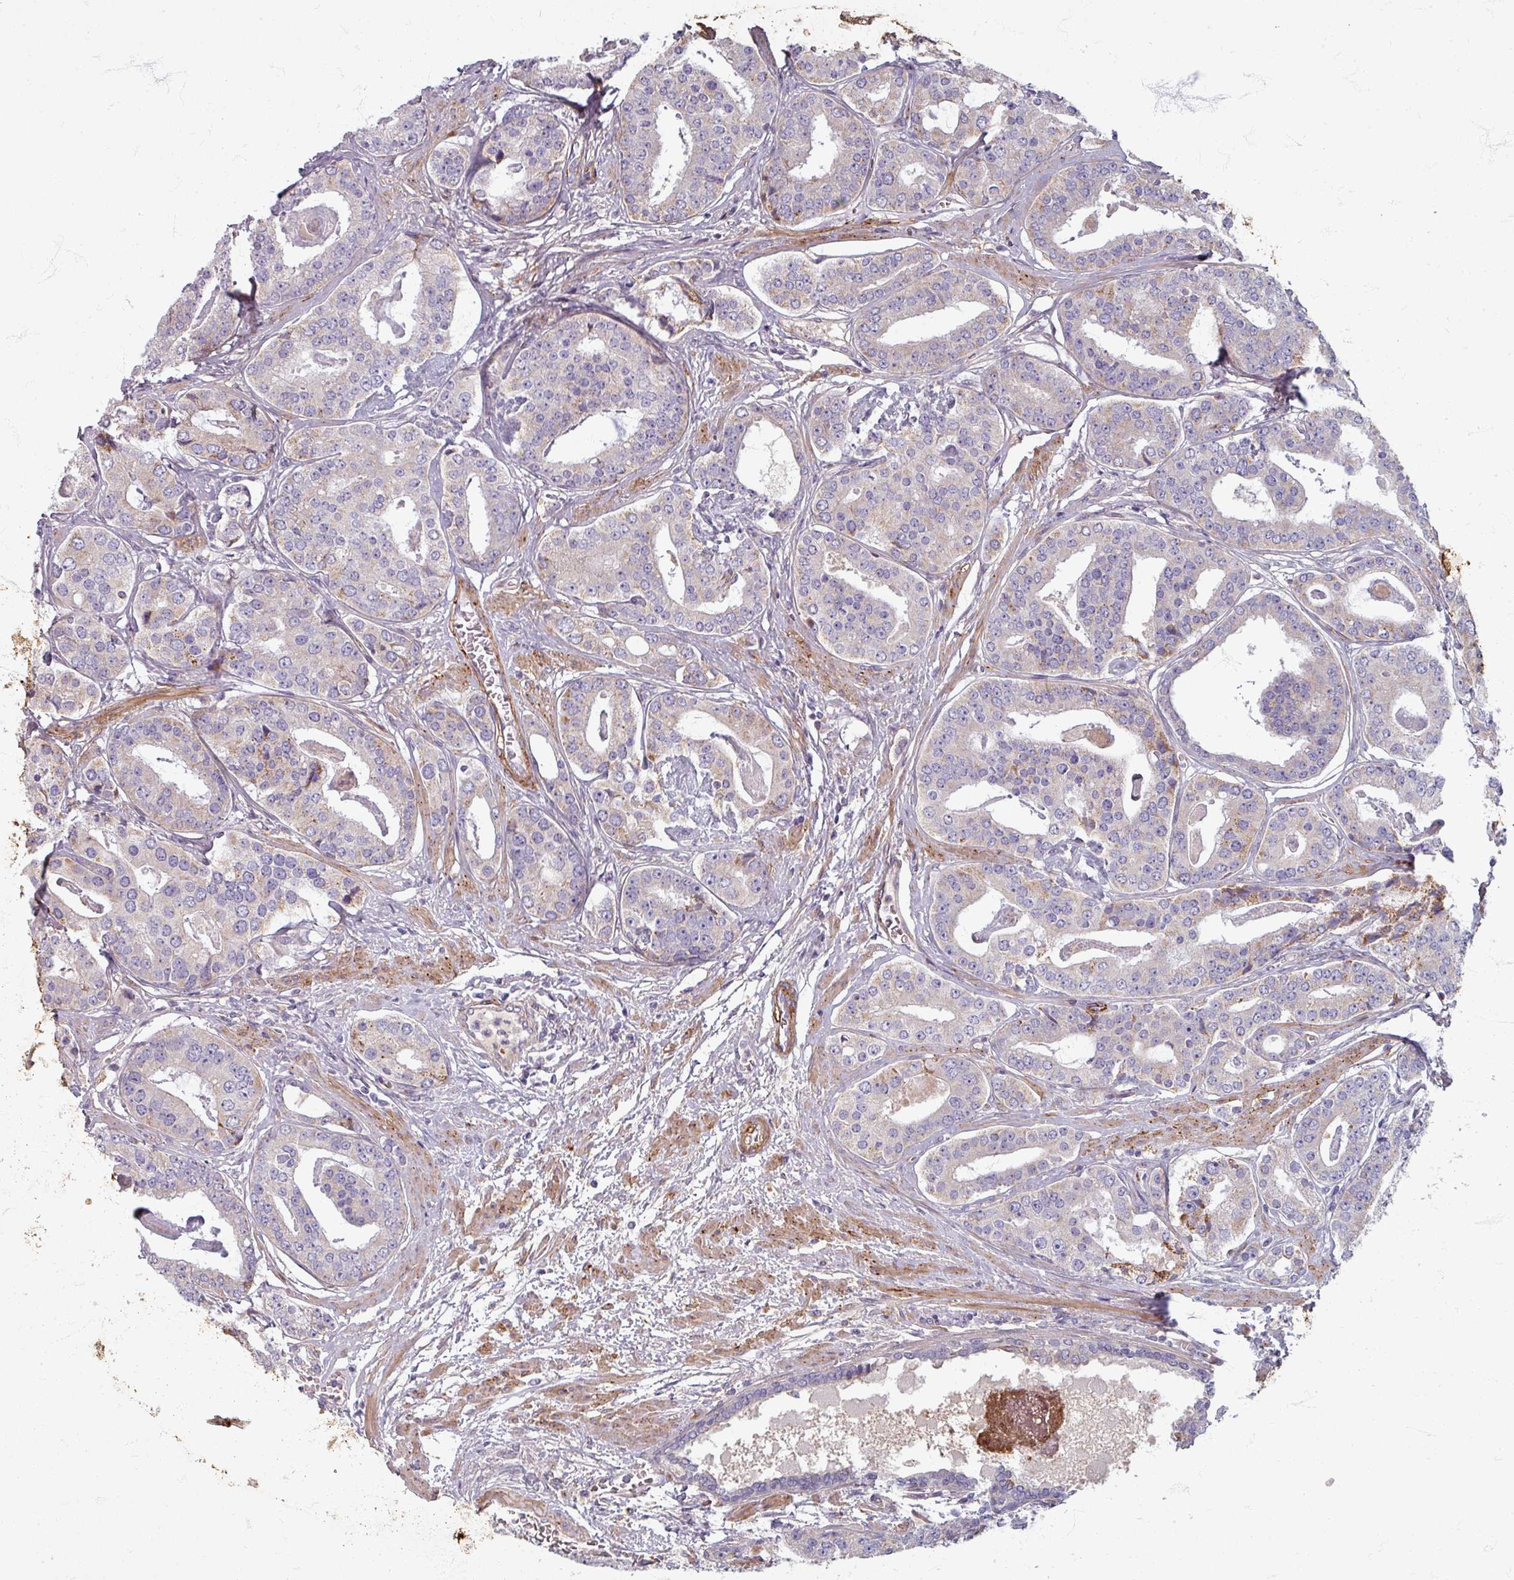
{"staining": {"intensity": "negative", "quantity": "none", "location": "none"}, "tissue": "prostate cancer", "cell_type": "Tumor cells", "image_type": "cancer", "snomed": [{"axis": "morphology", "description": "Adenocarcinoma, High grade"}, {"axis": "topography", "description": "Prostate"}], "caption": "High-grade adenocarcinoma (prostate) was stained to show a protein in brown. There is no significant positivity in tumor cells.", "gene": "GABARAPL1", "patient": {"sex": "male", "age": 71}}